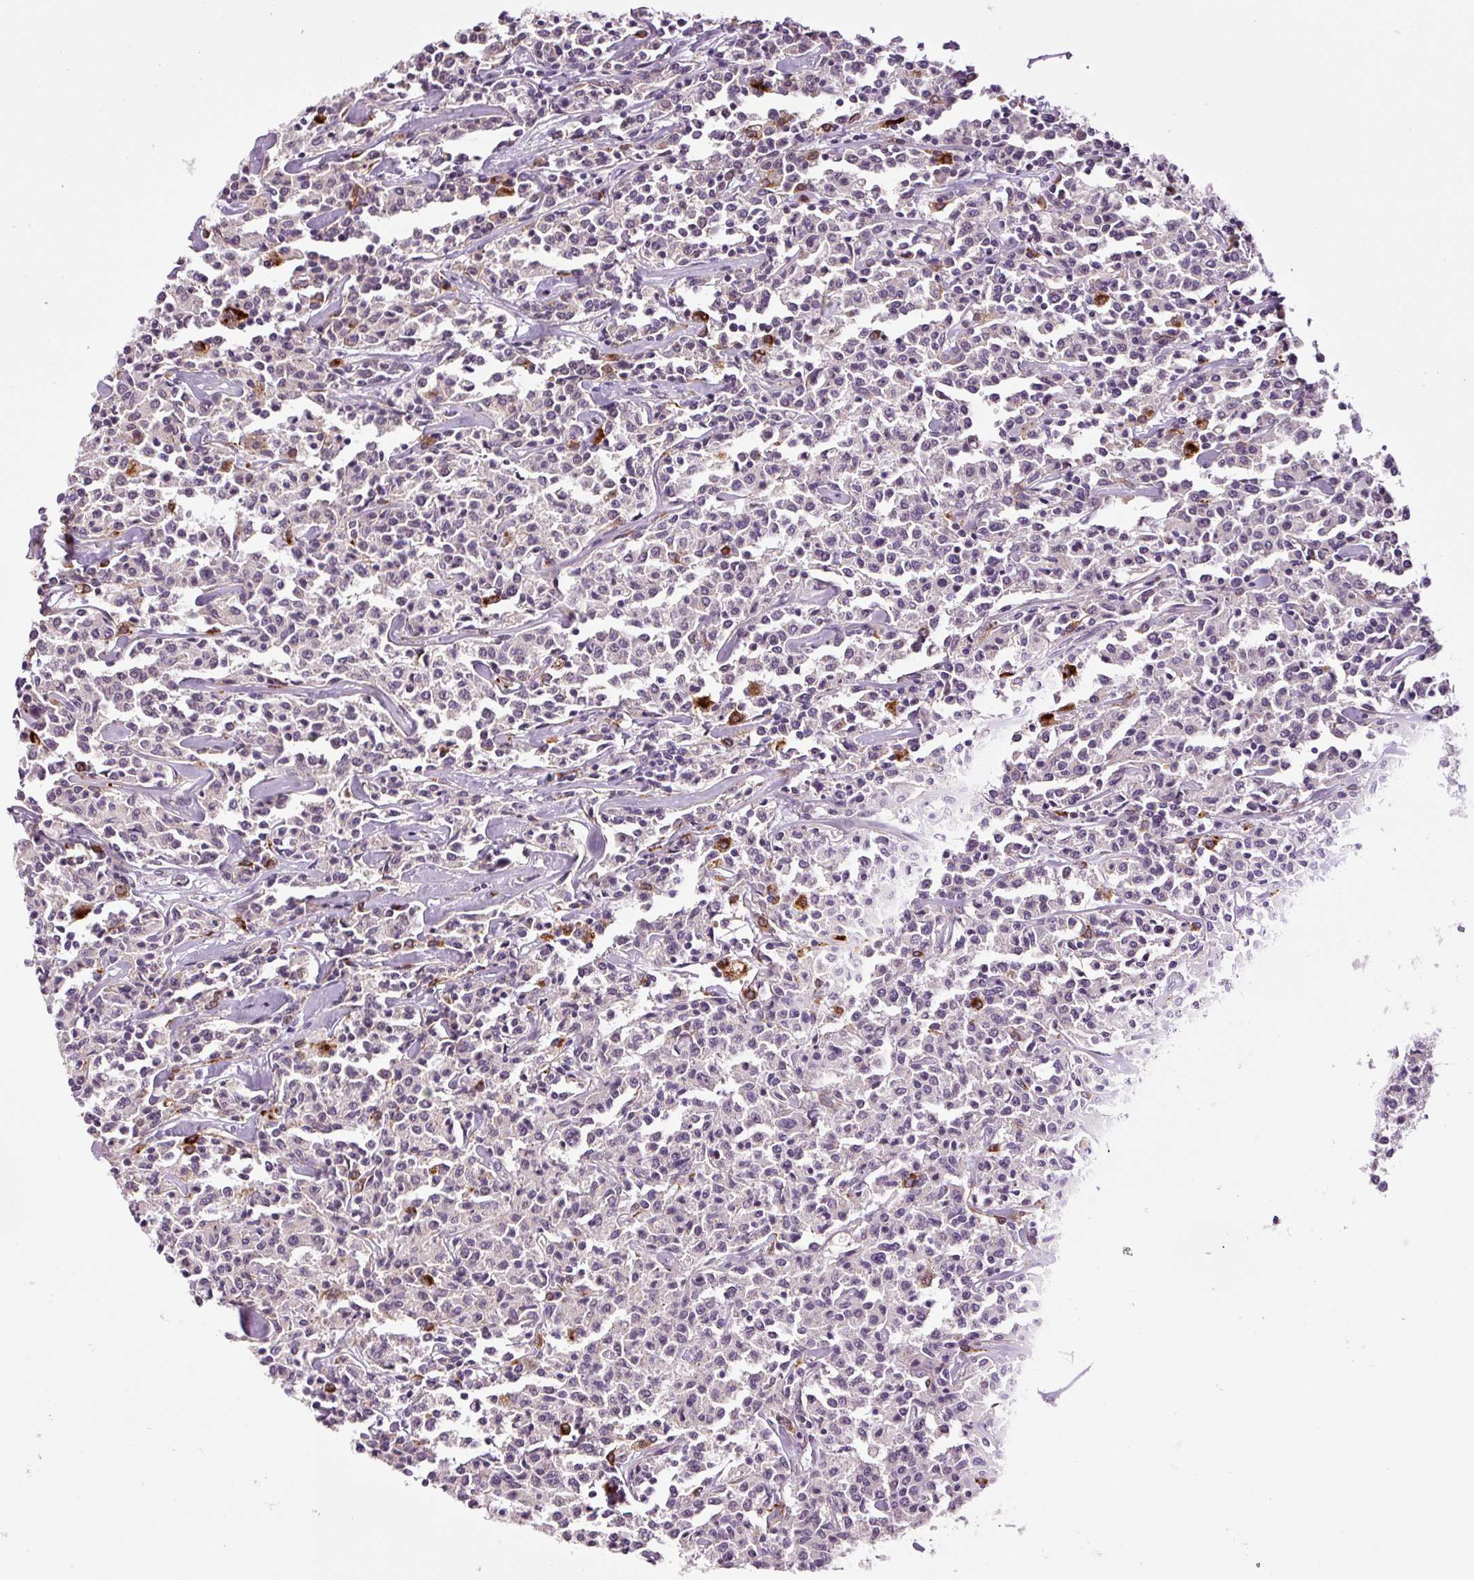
{"staining": {"intensity": "negative", "quantity": "none", "location": "none"}, "tissue": "lymphoma", "cell_type": "Tumor cells", "image_type": "cancer", "snomed": [{"axis": "morphology", "description": "Malignant lymphoma, non-Hodgkin's type, Low grade"}, {"axis": "topography", "description": "Small intestine"}], "caption": "DAB (3,3'-diaminobenzidine) immunohistochemical staining of low-grade malignant lymphoma, non-Hodgkin's type shows no significant positivity in tumor cells.", "gene": "ZNF639", "patient": {"sex": "female", "age": 59}}